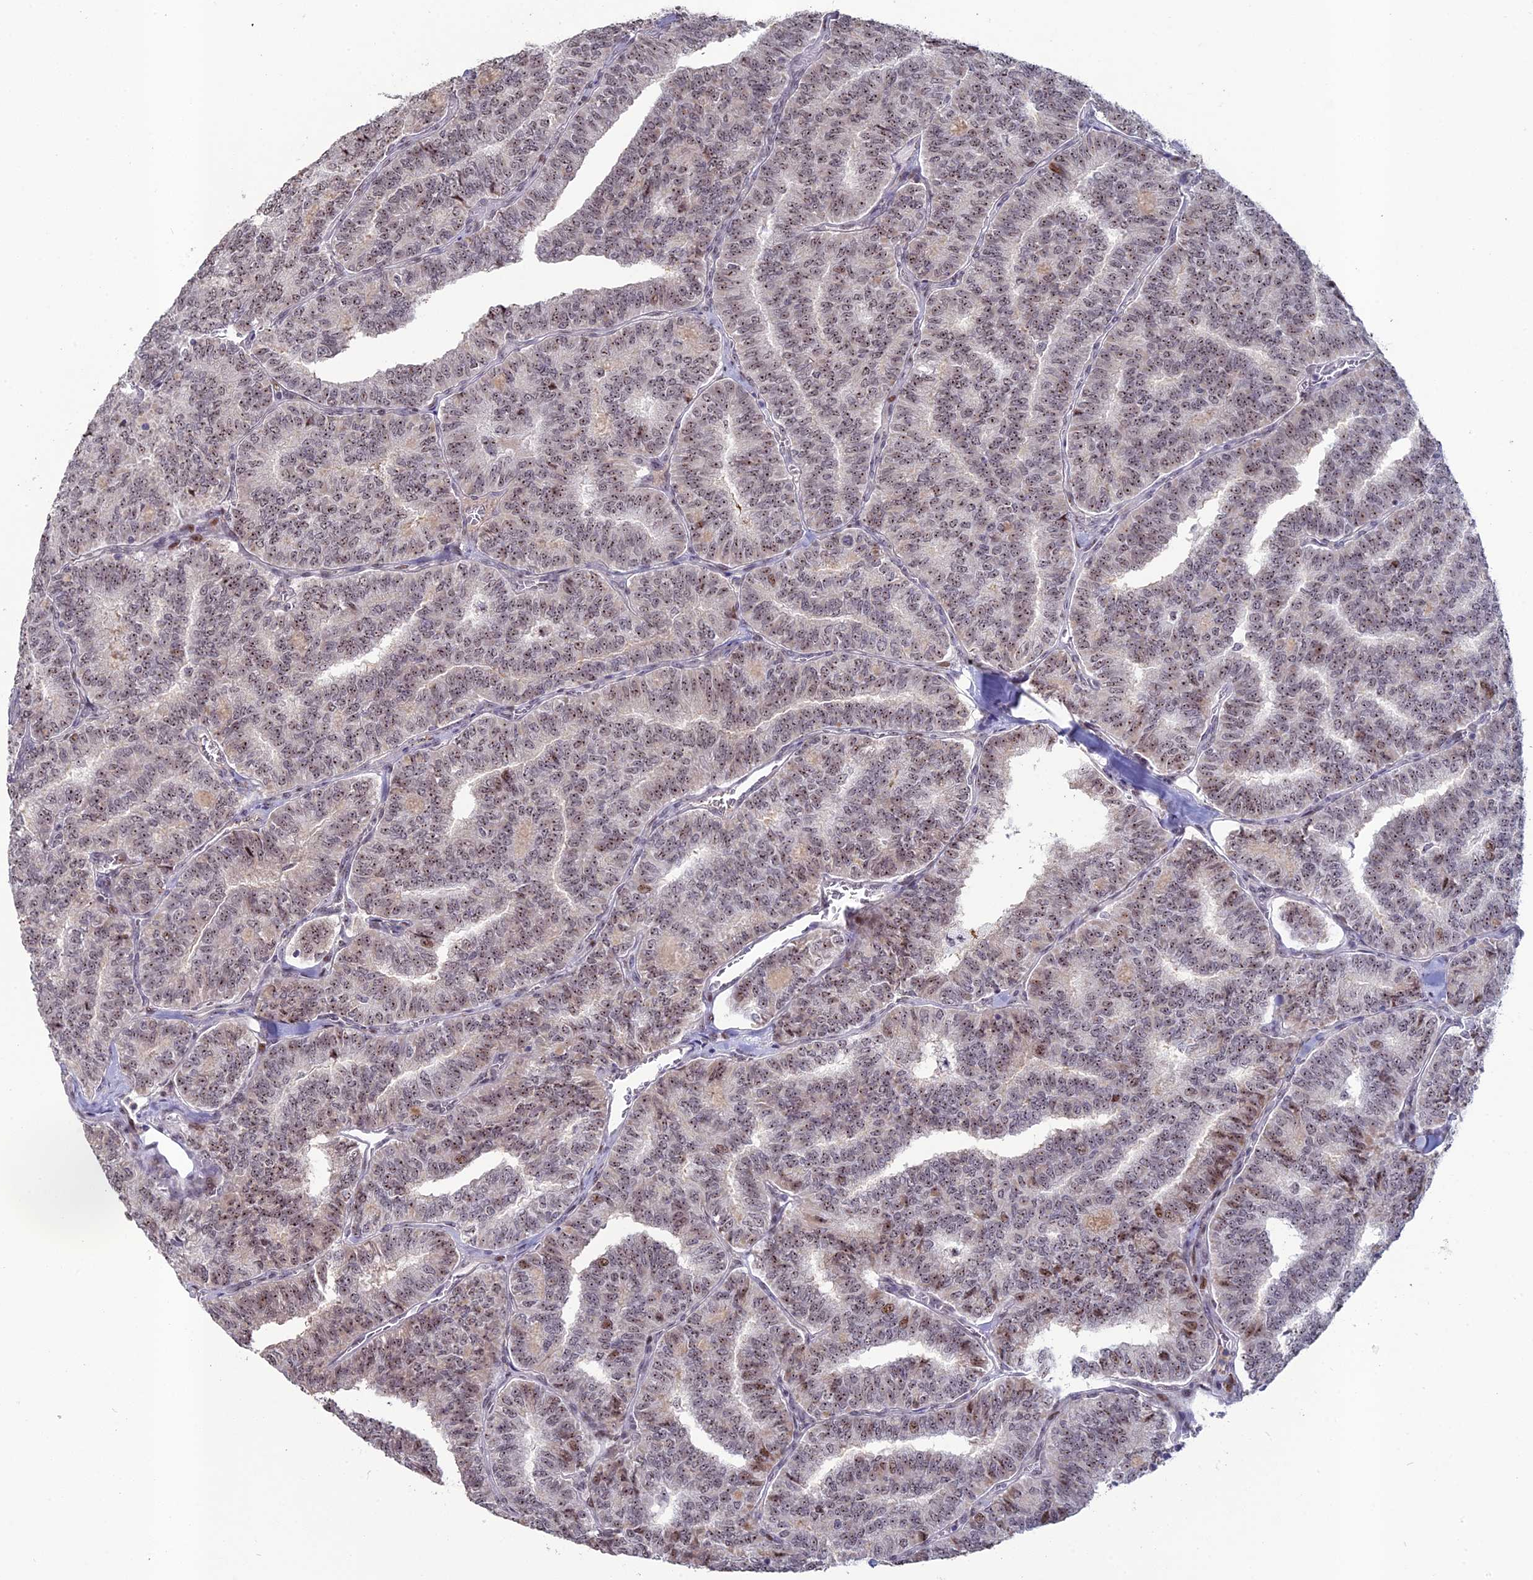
{"staining": {"intensity": "moderate", "quantity": "25%-75%", "location": "nuclear"}, "tissue": "thyroid cancer", "cell_type": "Tumor cells", "image_type": "cancer", "snomed": [{"axis": "morphology", "description": "Papillary adenocarcinoma, NOS"}, {"axis": "topography", "description": "Thyroid gland"}], "caption": "Papillary adenocarcinoma (thyroid) stained with DAB (3,3'-diaminobenzidine) immunohistochemistry (IHC) demonstrates medium levels of moderate nuclear expression in about 25%-75% of tumor cells.", "gene": "FAM131A", "patient": {"sex": "female", "age": 35}}